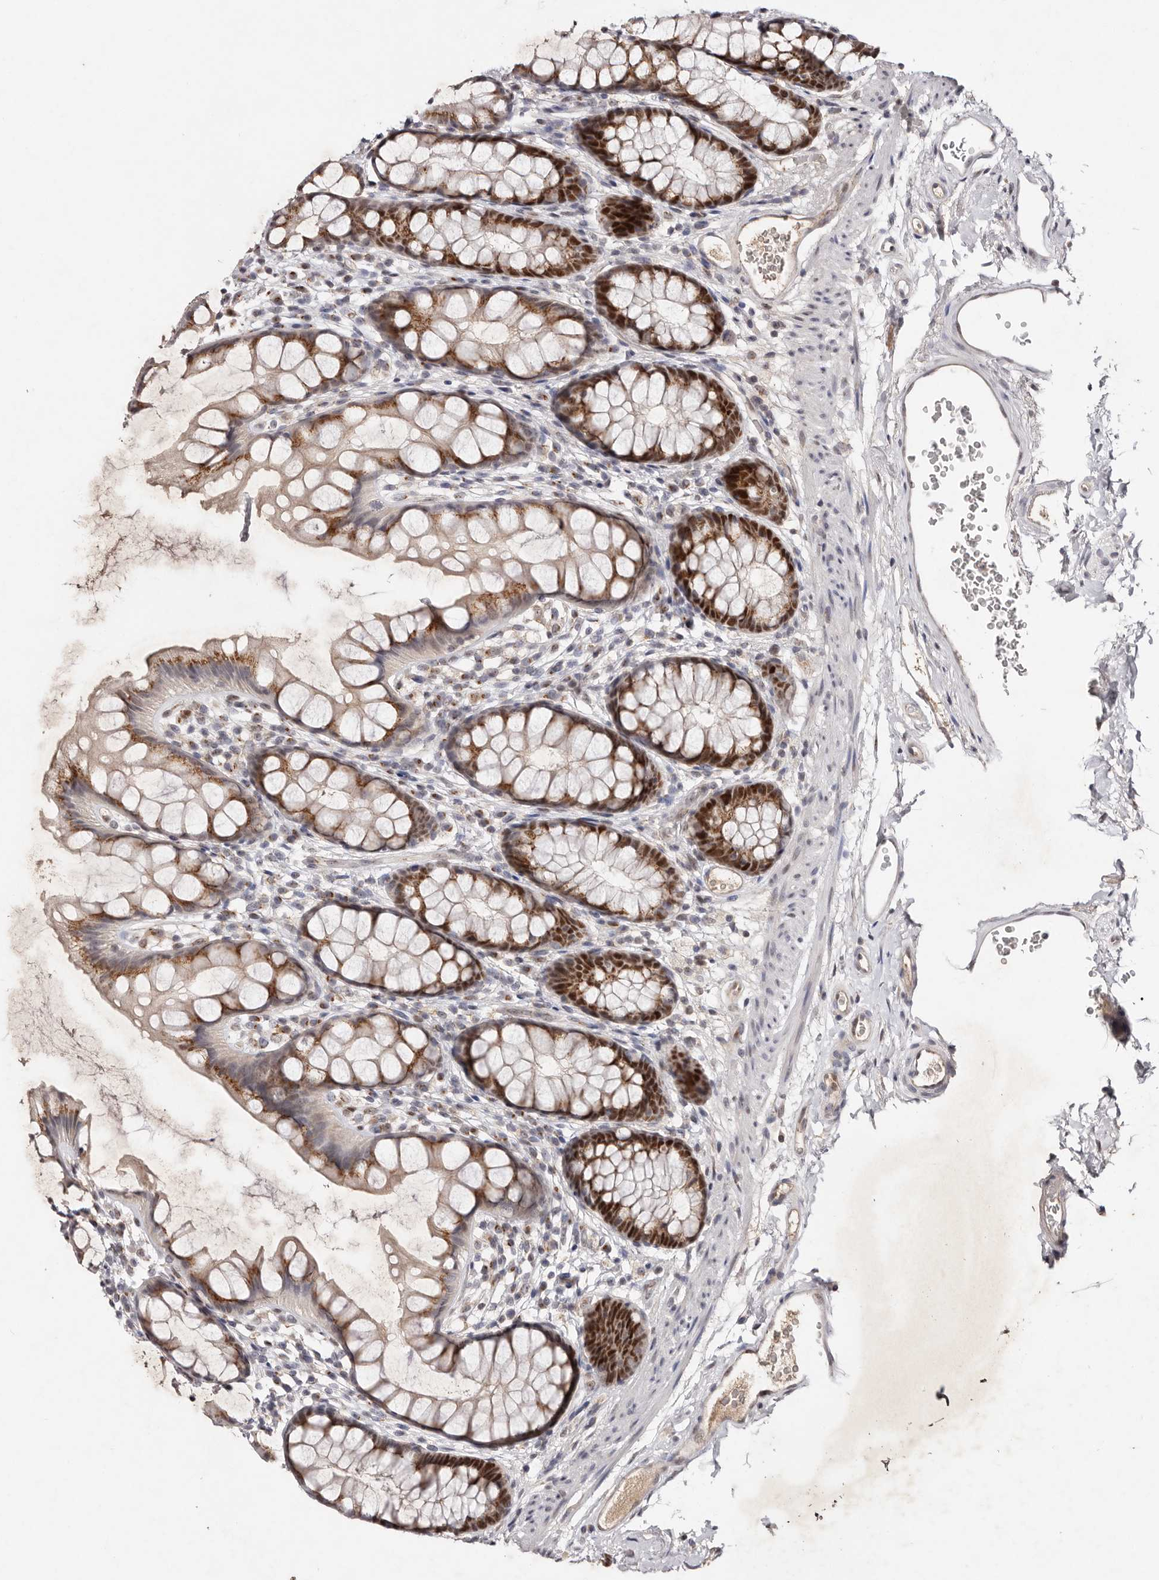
{"staining": {"intensity": "strong", "quantity": ">75%", "location": "cytoplasmic/membranous,nuclear"}, "tissue": "rectum", "cell_type": "Glandular cells", "image_type": "normal", "snomed": [{"axis": "morphology", "description": "Normal tissue, NOS"}, {"axis": "topography", "description": "Rectum"}], "caption": "Rectum was stained to show a protein in brown. There is high levels of strong cytoplasmic/membranous,nuclear expression in approximately >75% of glandular cells. (DAB = brown stain, brightfield microscopy at high magnification).", "gene": "KLF7", "patient": {"sex": "female", "age": 65}}